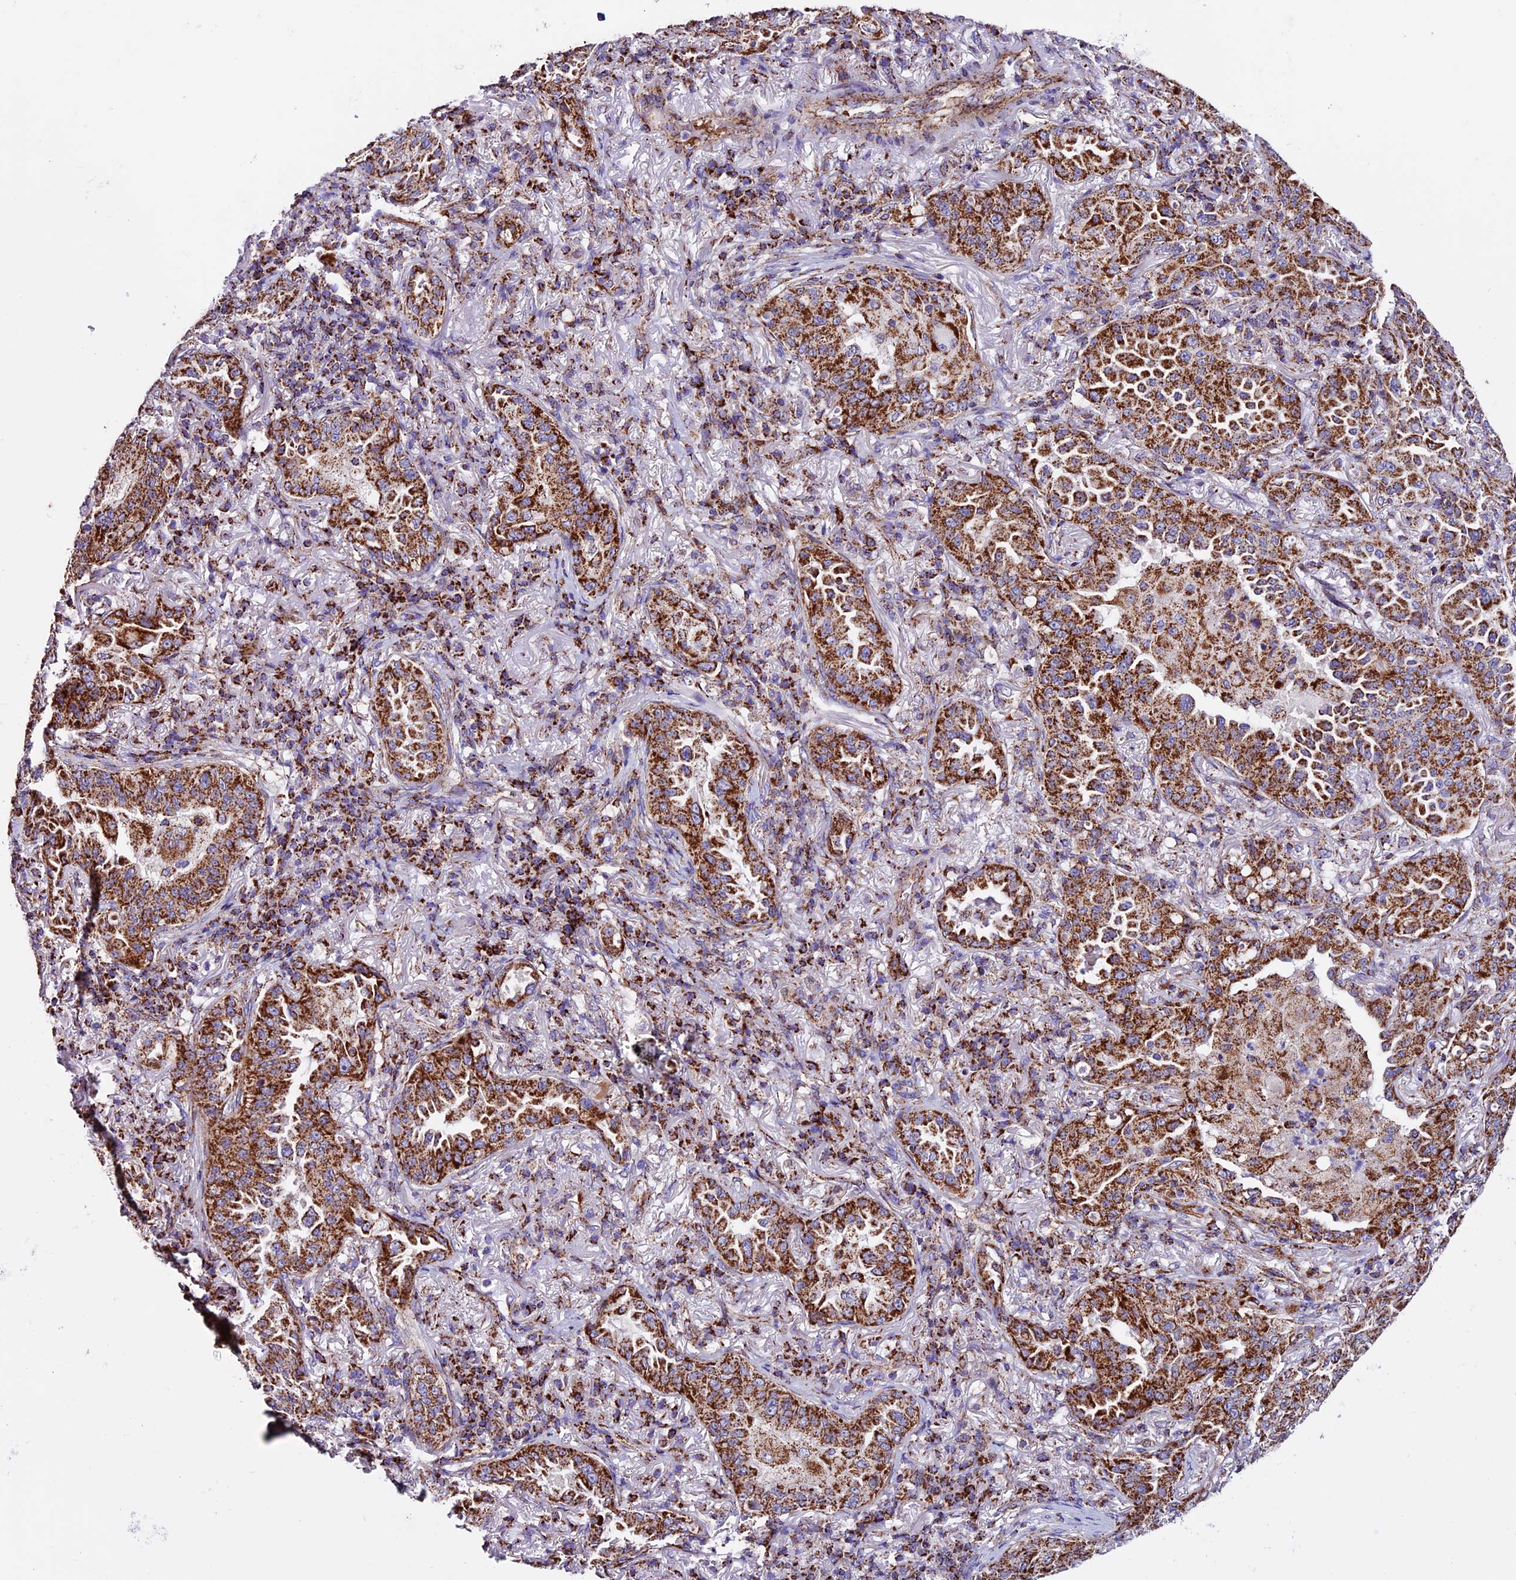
{"staining": {"intensity": "strong", "quantity": ">75%", "location": "cytoplasmic/membranous"}, "tissue": "lung cancer", "cell_type": "Tumor cells", "image_type": "cancer", "snomed": [{"axis": "morphology", "description": "Adenocarcinoma, NOS"}, {"axis": "topography", "description": "Lung"}], "caption": "Protein staining demonstrates strong cytoplasmic/membranous expression in about >75% of tumor cells in adenocarcinoma (lung).", "gene": "CX3CL1", "patient": {"sex": "female", "age": 69}}